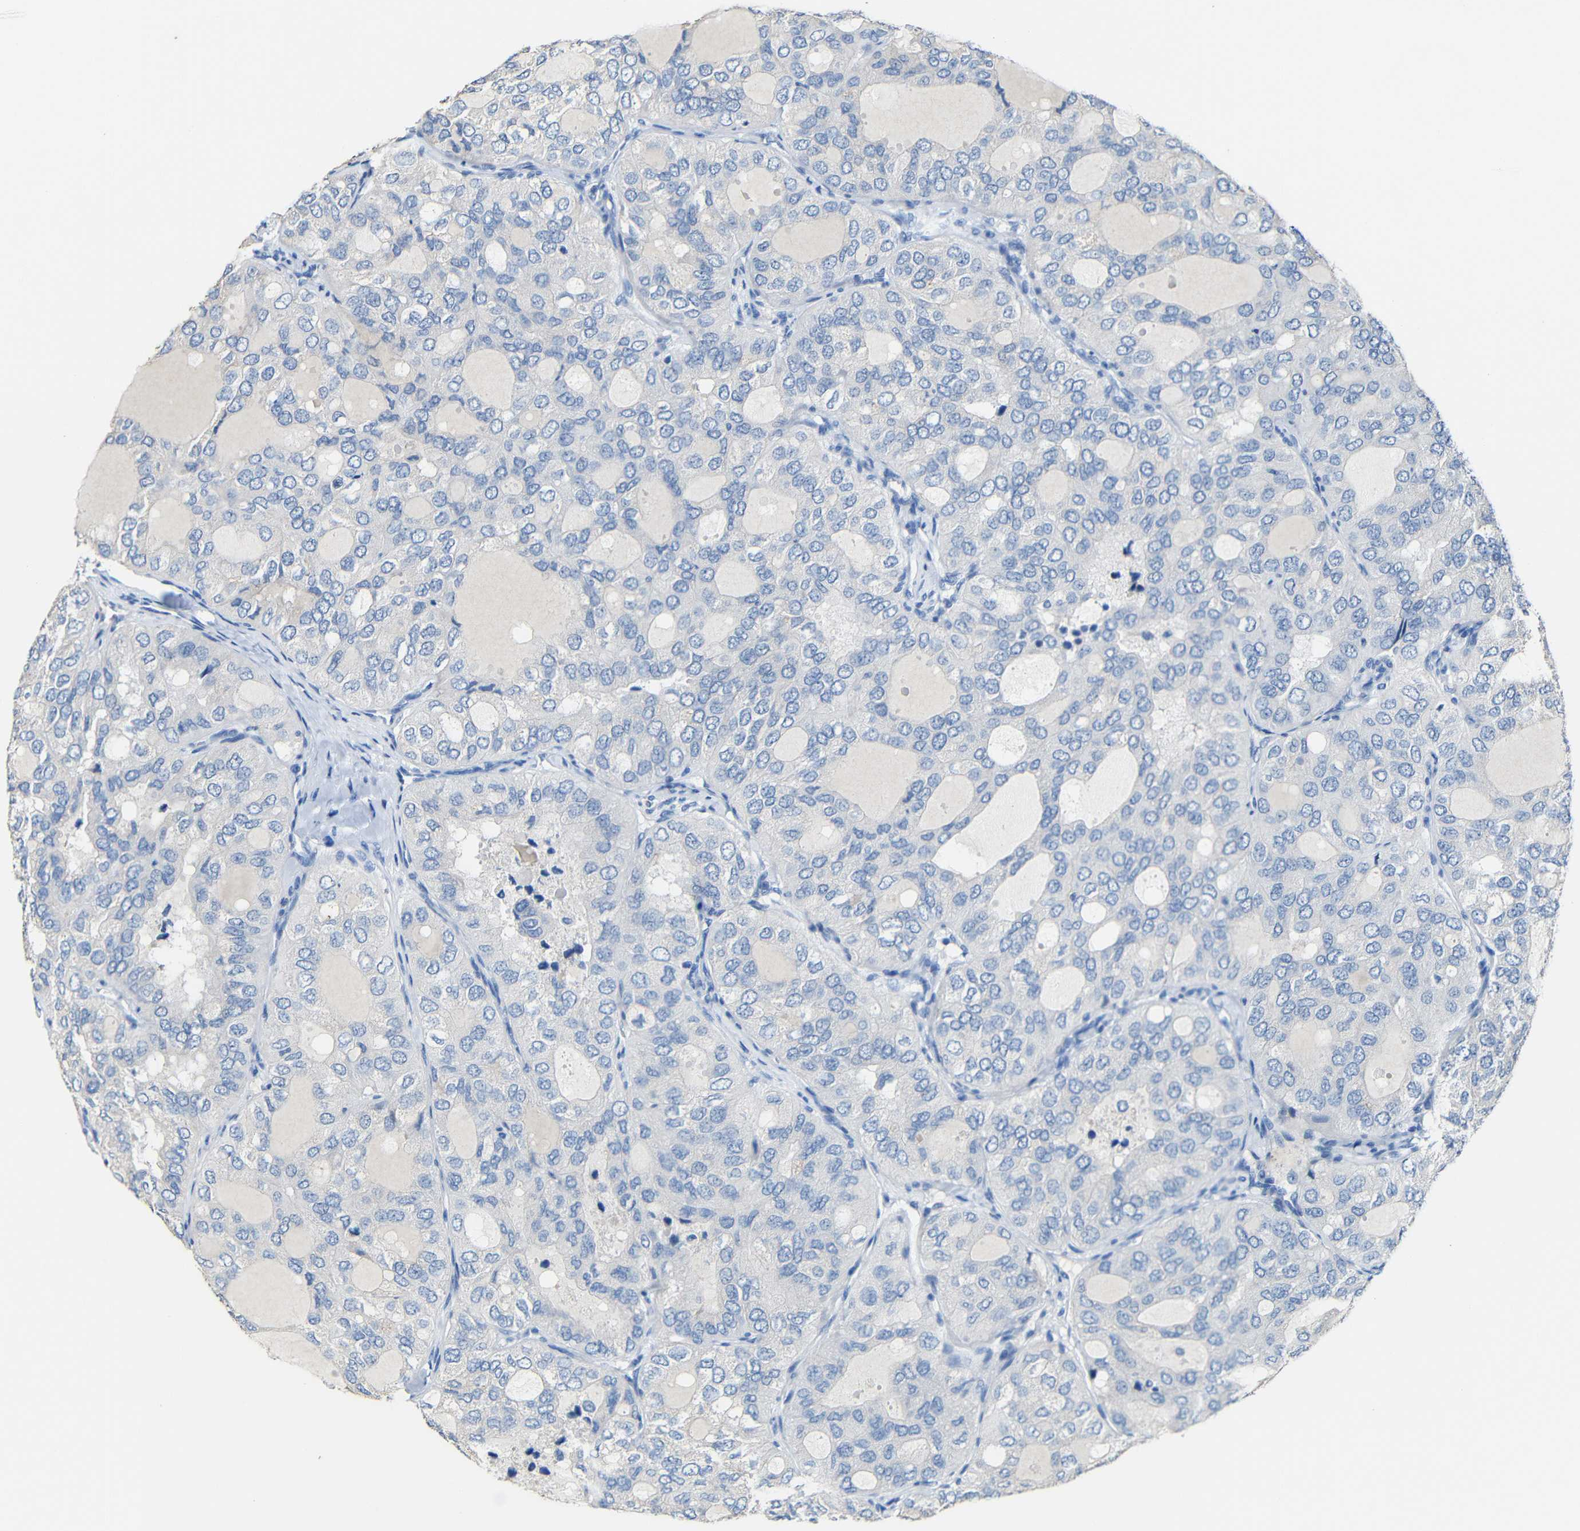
{"staining": {"intensity": "negative", "quantity": "none", "location": "none"}, "tissue": "thyroid cancer", "cell_type": "Tumor cells", "image_type": "cancer", "snomed": [{"axis": "morphology", "description": "Follicular adenoma carcinoma, NOS"}, {"axis": "topography", "description": "Thyroid gland"}], "caption": "Micrograph shows no protein expression in tumor cells of thyroid cancer (follicular adenoma carcinoma) tissue. Brightfield microscopy of immunohistochemistry (IHC) stained with DAB (brown) and hematoxylin (blue), captured at high magnification.", "gene": "ACKR2", "patient": {"sex": "male", "age": 75}}